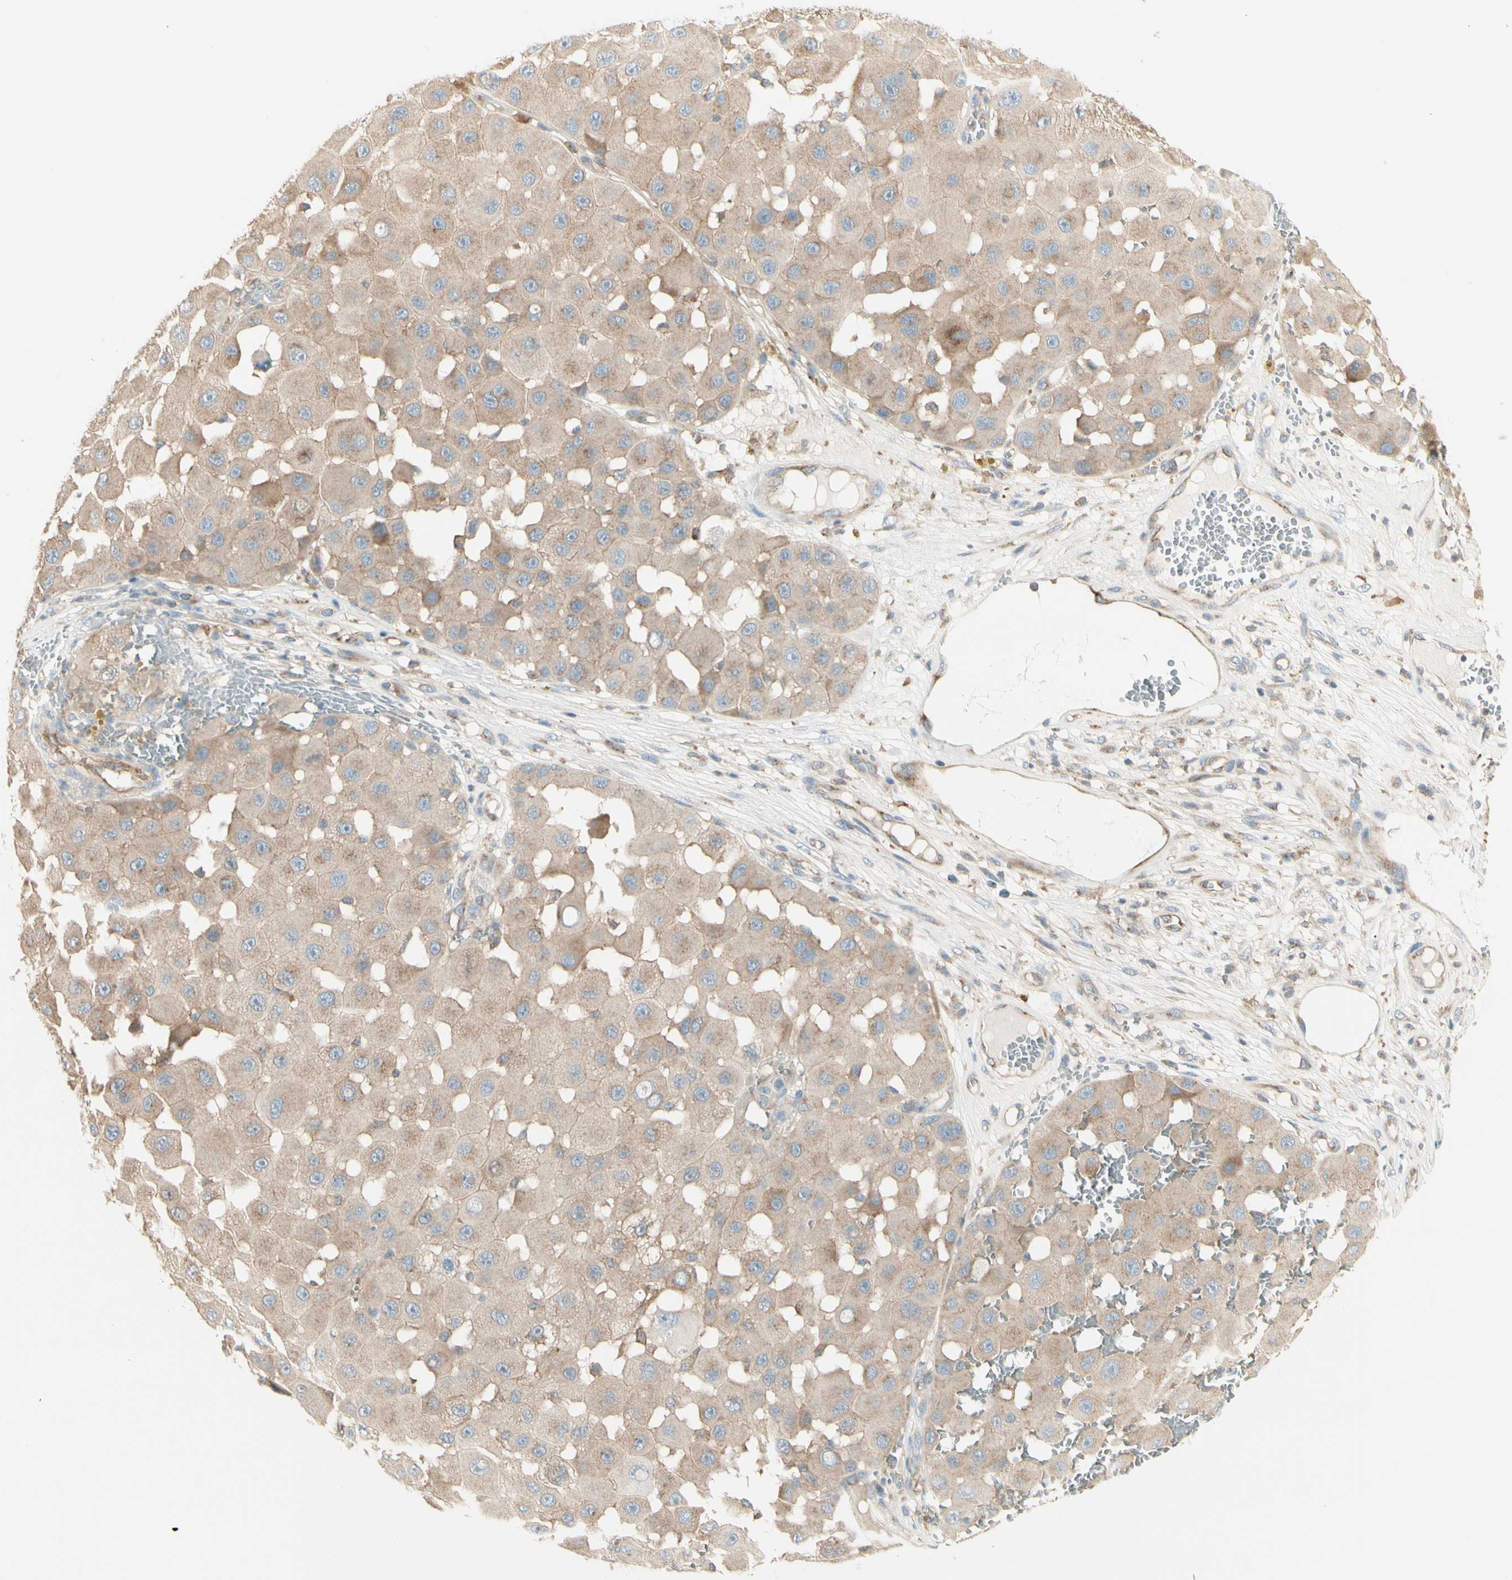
{"staining": {"intensity": "weak", "quantity": ">75%", "location": "cytoplasmic/membranous"}, "tissue": "melanoma", "cell_type": "Tumor cells", "image_type": "cancer", "snomed": [{"axis": "morphology", "description": "Malignant melanoma, NOS"}, {"axis": "topography", "description": "Skin"}], "caption": "Weak cytoplasmic/membranous protein positivity is seen in approximately >75% of tumor cells in melanoma.", "gene": "AGFG1", "patient": {"sex": "female", "age": 81}}